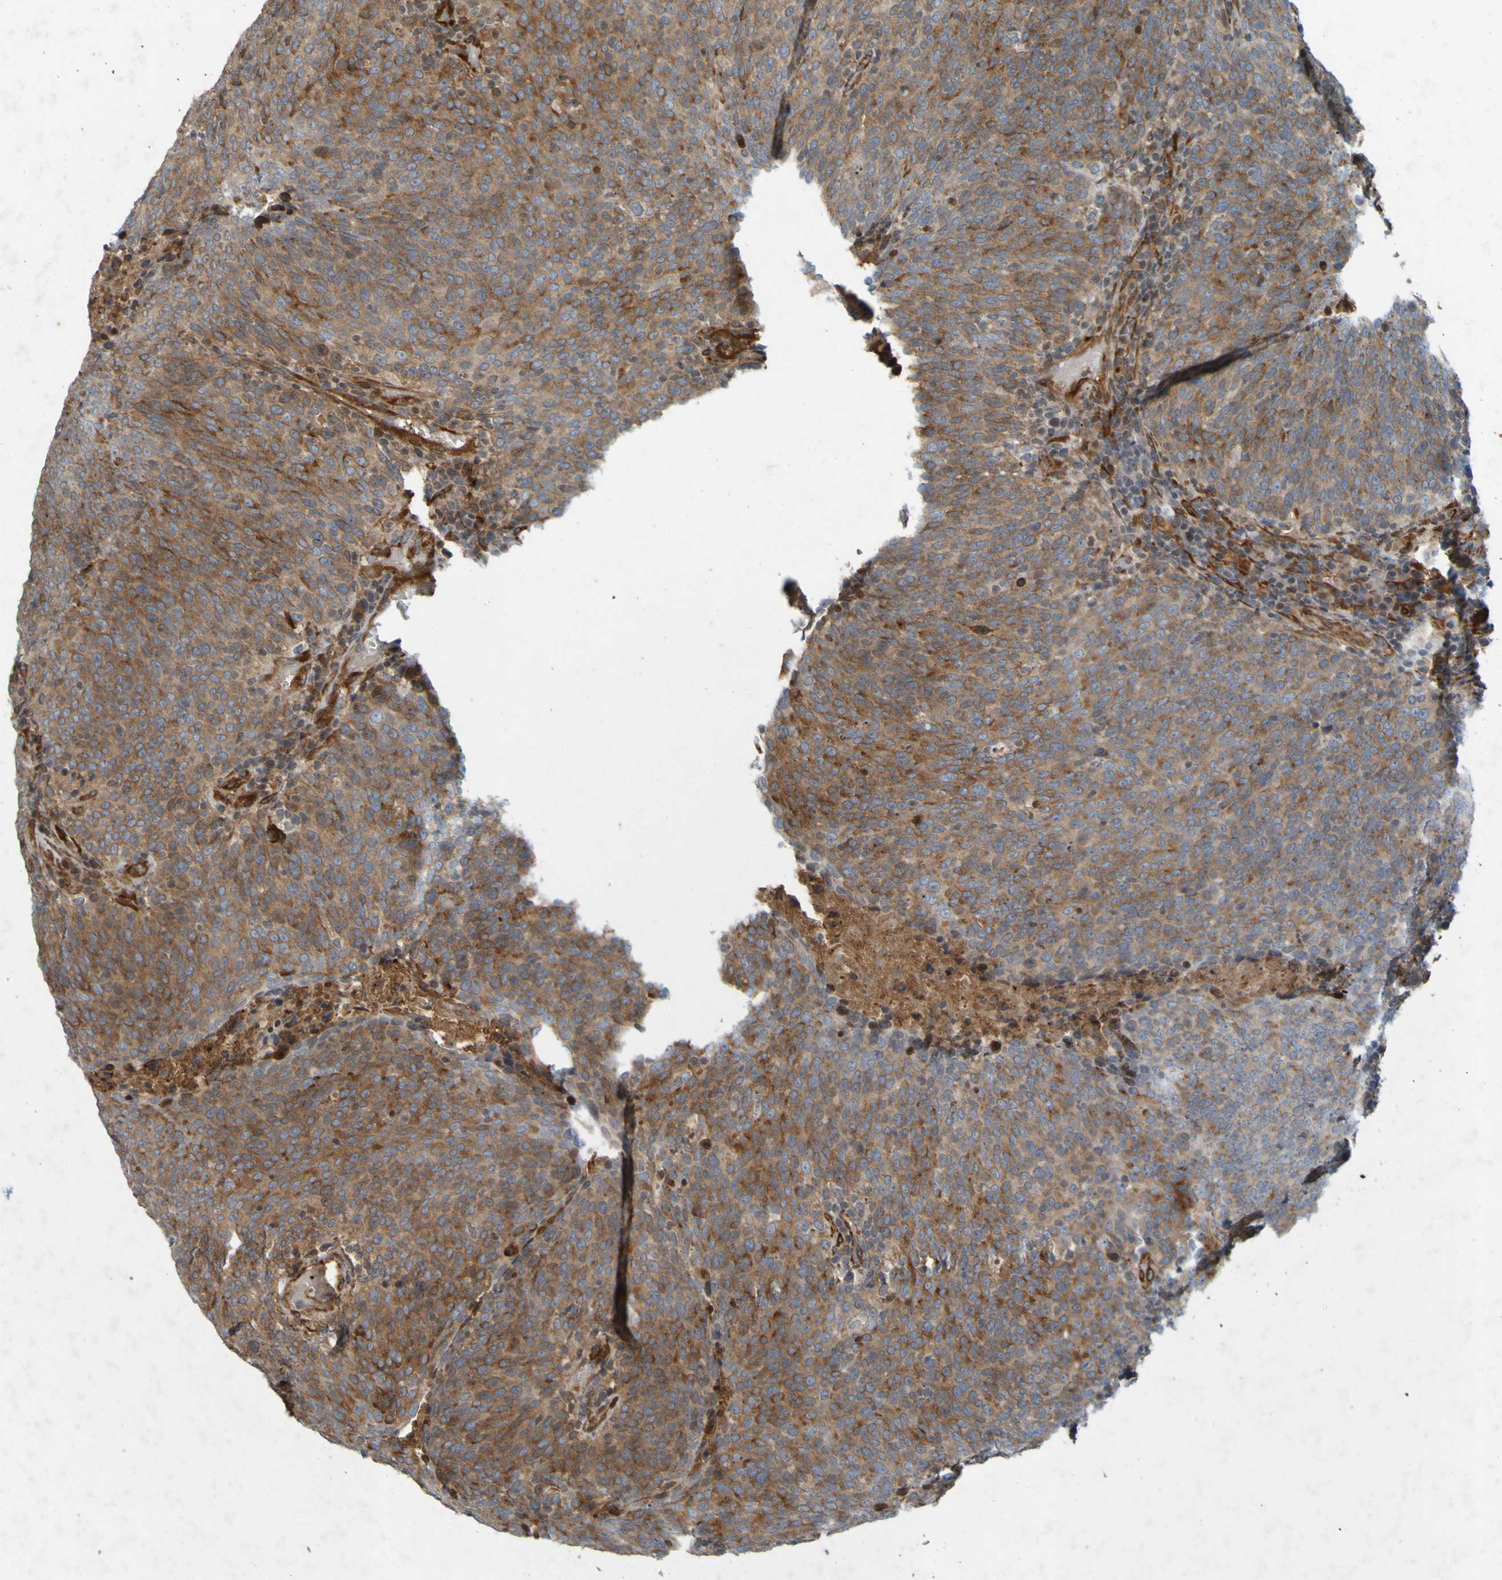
{"staining": {"intensity": "moderate", "quantity": ">75%", "location": "cytoplasmic/membranous"}, "tissue": "head and neck cancer", "cell_type": "Tumor cells", "image_type": "cancer", "snomed": [{"axis": "morphology", "description": "Squamous cell carcinoma, NOS"}, {"axis": "morphology", "description": "Squamous cell carcinoma, metastatic, NOS"}, {"axis": "topography", "description": "Lymph node"}, {"axis": "topography", "description": "Head-Neck"}], "caption": "Immunohistochemistry (IHC) (DAB) staining of head and neck cancer (metastatic squamous cell carcinoma) displays moderate cytoplasmic/membranous protein expression in approximately >75% of tumor cells. (Brightfield microscopy of DAB IHC at high magnification).", "gene": "GUCY1A1", "patient": {"sex": "male", "age": 62}}